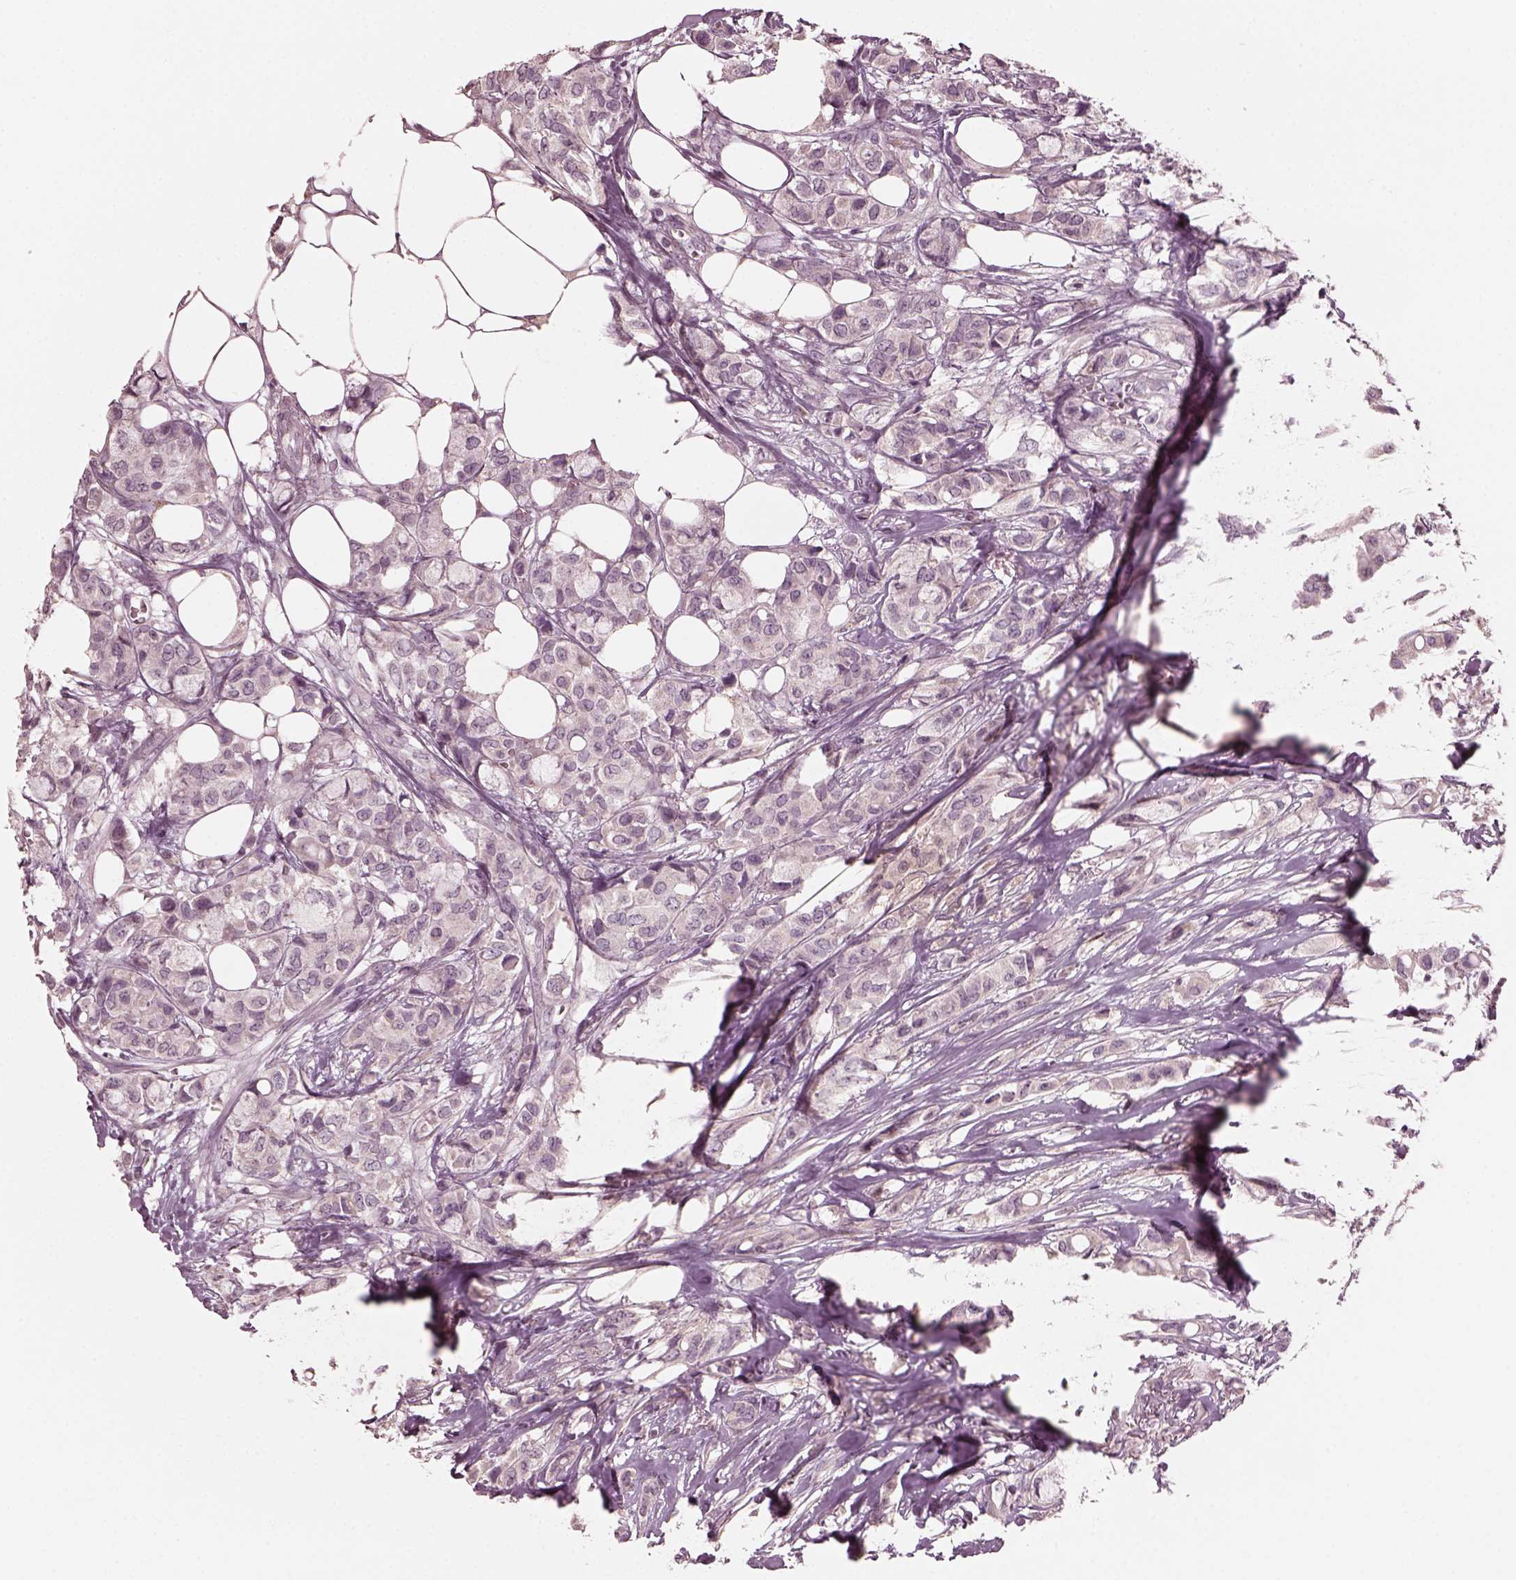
{"staining": {"intensity": "negative", "quantity": "none", "location": "none"}, "tissue": "breast cancer", "cell_type": "Tumor cells", "image_type": "cancer", "snomed": [{"axis": "morphology", "description": "Duct carcinoma"}, {"axis": "topography", "description": "Breast"}], "caption": "The immunohistochemistry (IHC) histopathology image has no significant expression in tumor cells of breast cancer (invasive ductal carcinoma) tissue.", "gene": "PORCN", "patient": {"sex": "female", "age": 85}}